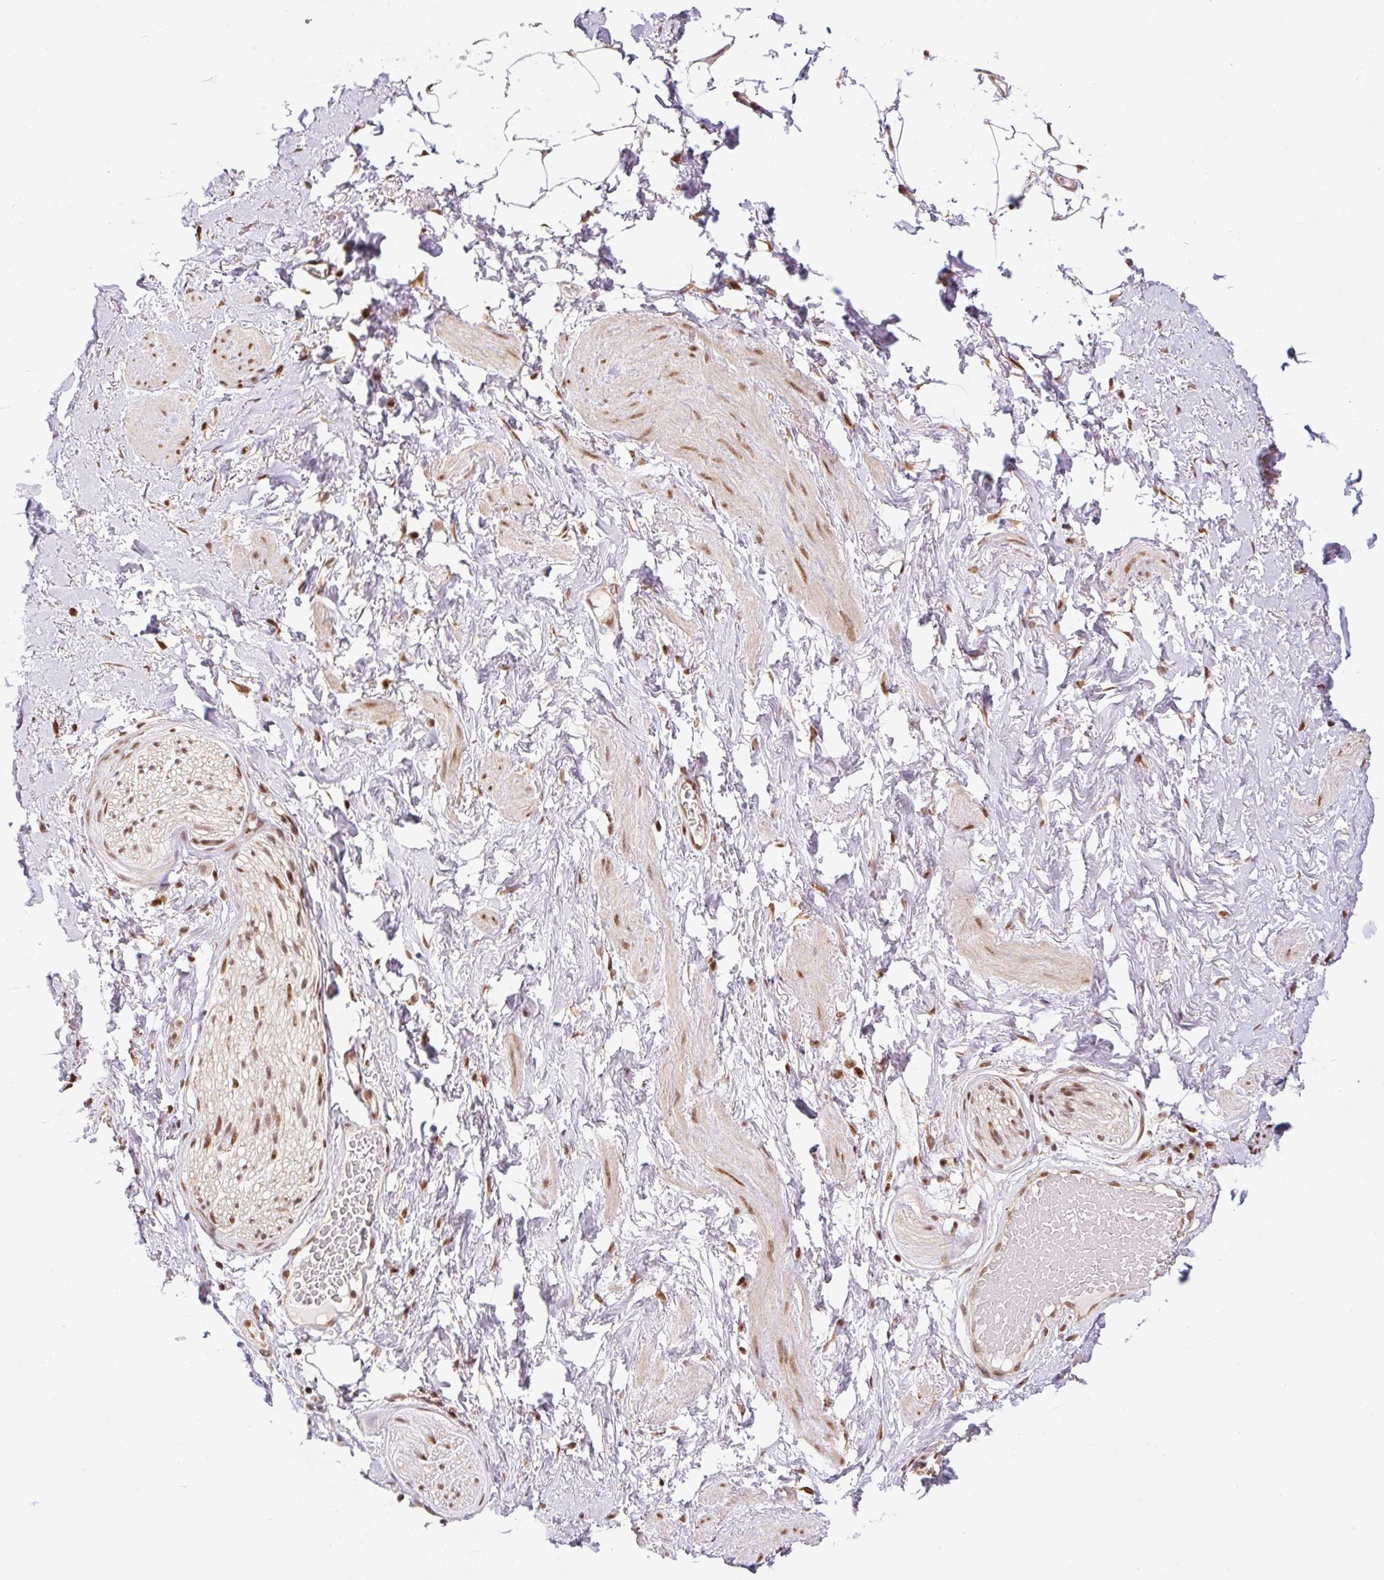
{"staining": {"intensity": "negative", "quantity": "none", "location": "none"}, "tissue": "adipose tissue", "cell_type": "Adipocytes", "image_type": "normal", "snomed": [{"axis": "morphology", "description": "Normal tissue, NOS"}, {"axis": "topography", "description": "Vagina"}, {"axis": "topography", "description": "Peripheral nerve tissue"}], "caption": "An immunohistochemistry (IHC) photomicrograph of normal adipose tissue is shown. There is no staining in adipocytes of adipose tissue.", "gene": "INTS8", "patient": {"sex": "female", "age": 71}}